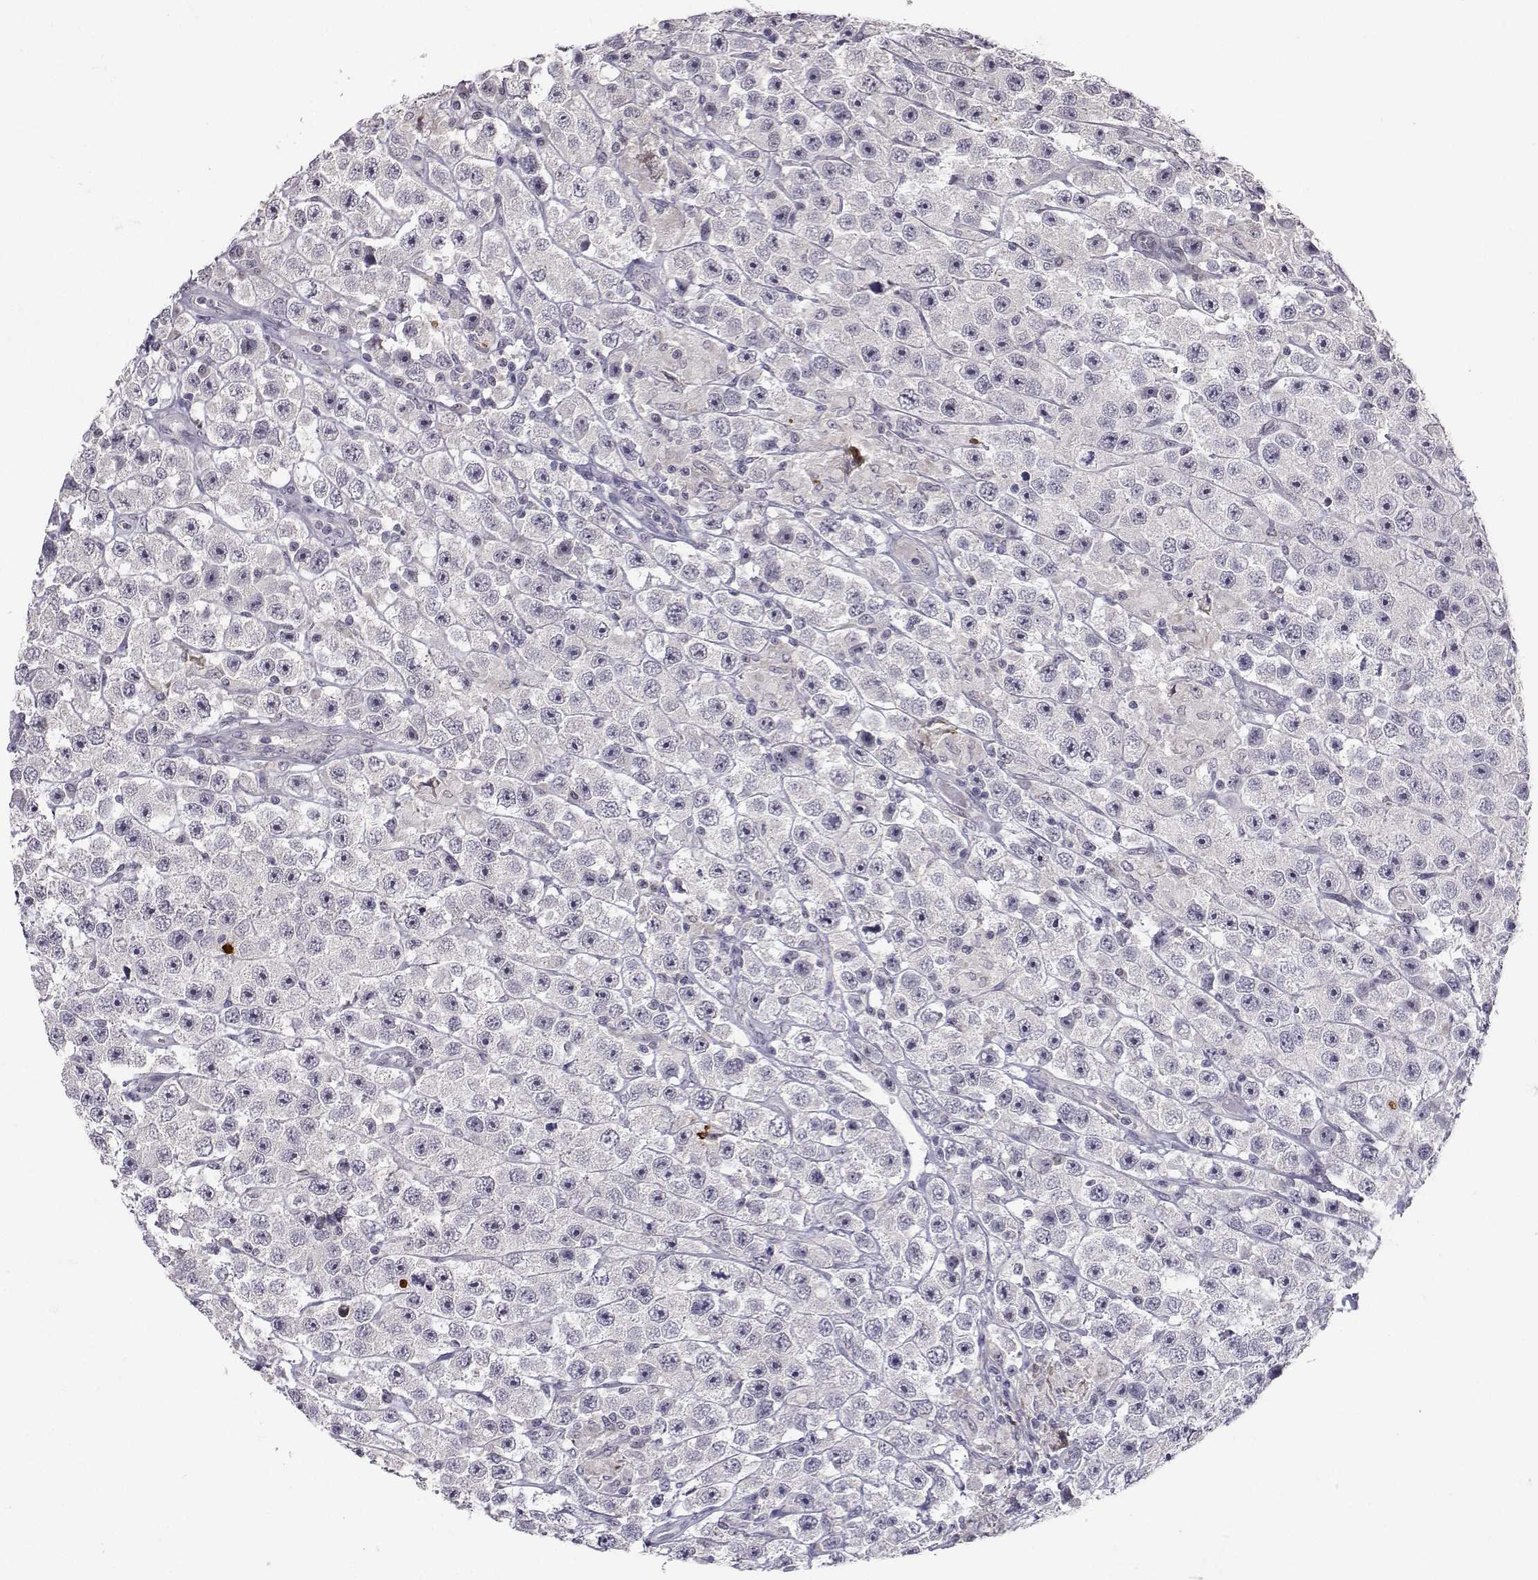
{"staining": {"intensity": "negative", "quantity": "none", "location": "none"}, "tissue": "testis cancer", "cell_type": "Tumor cells", "image_type": "cancer", "snomed": [{"axis": "morphology", "description": "Seminoma, NOS"}, {"axis": "topography", "description": "Testis"}], "caption": "The photomicrograph demonstrates no significant expression in tumor cells of seminoma (testis).", "gene": "SLC6A3", "patient": {"sex": "male", "age": 45}}